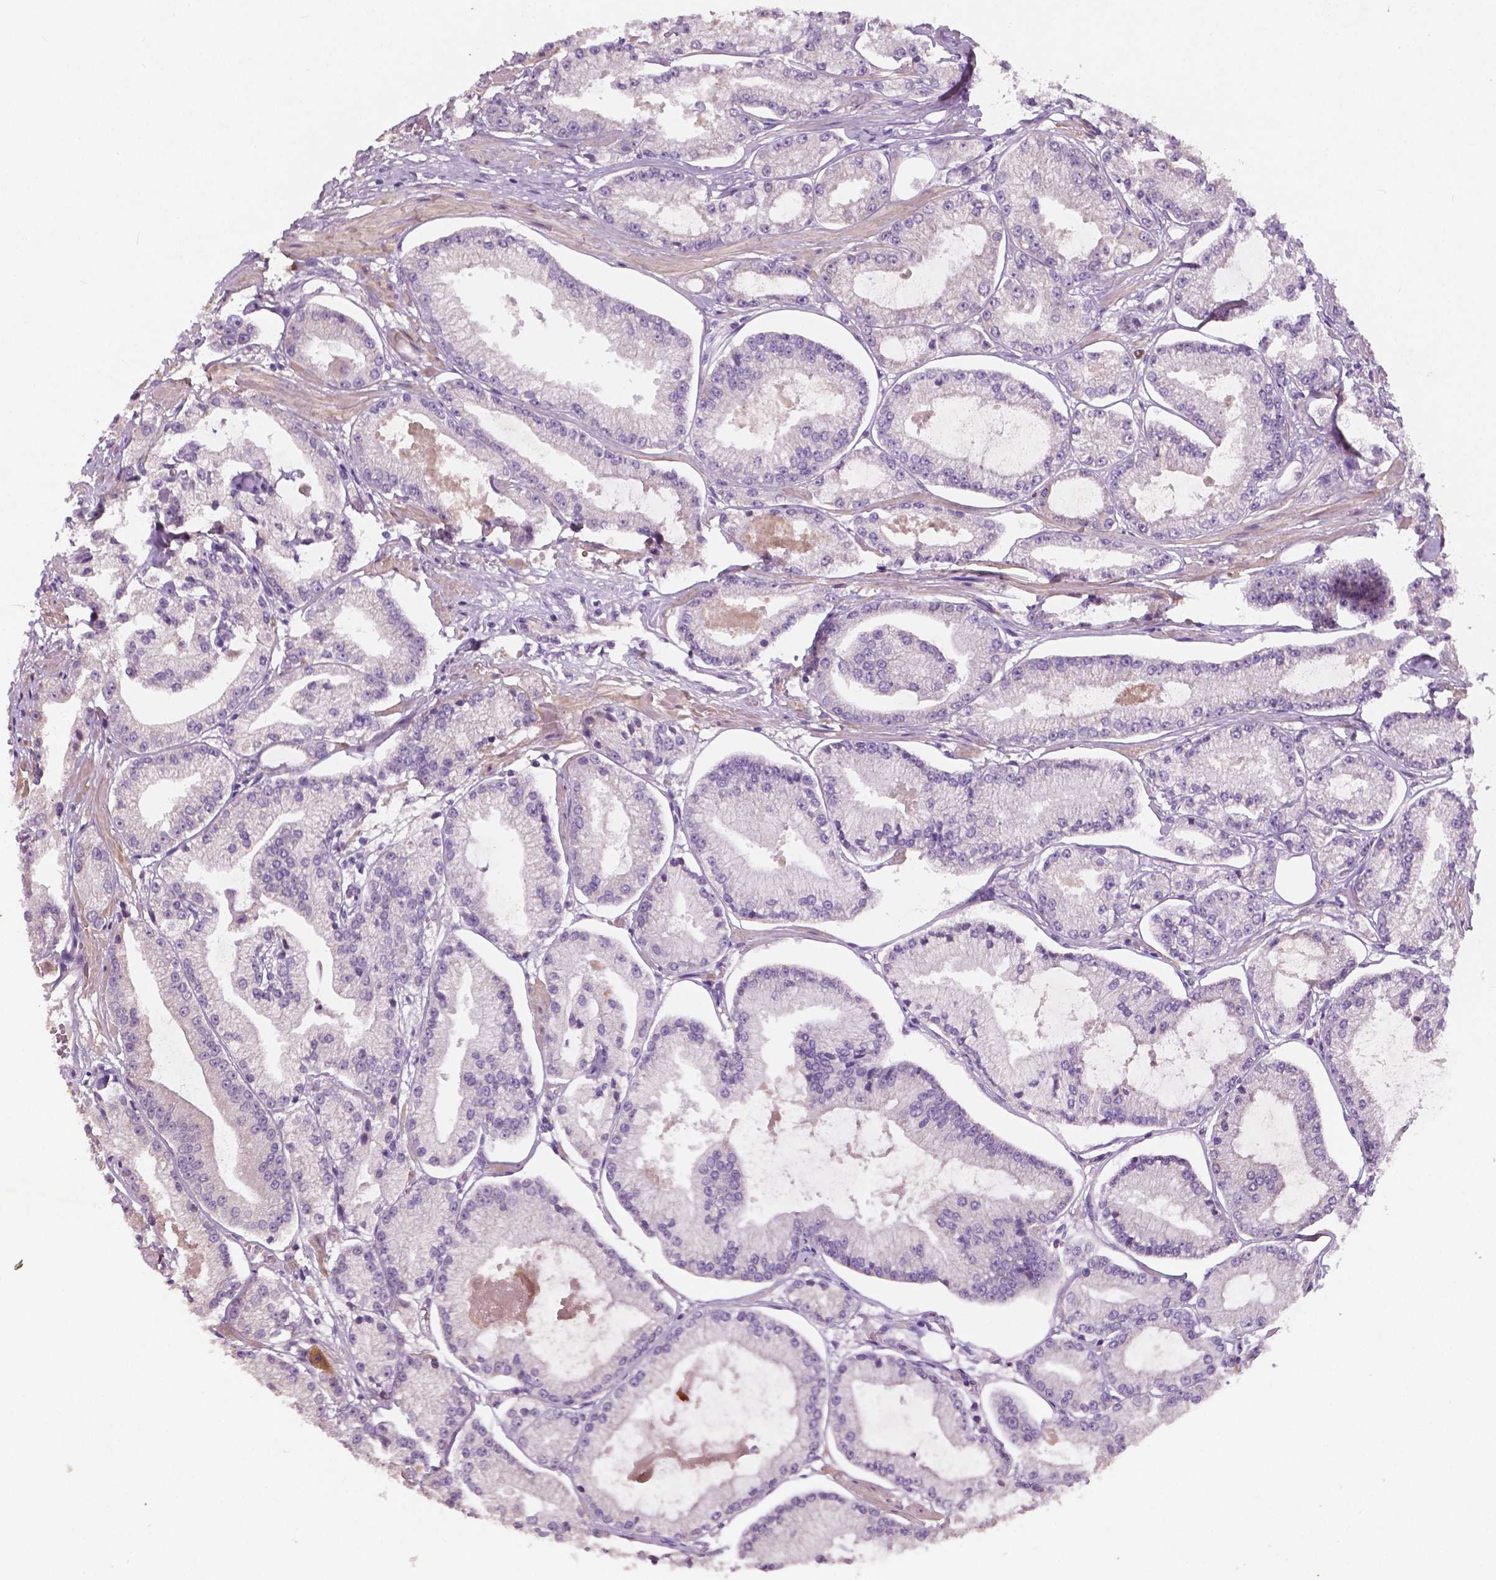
{"staining": {"intensity": "negative", "quantity": "none", "location": "none"}, "tissue": "prostate cancer", "cell_type": "Tumor cells", "image_type": "cancer", "snomed": [{"axis": "morphology", "description": "Adenocarcinoma, Low grade"}, {"axis": "topography", "description": "Prostate"}], "caption": "IHC histopathology image of prostate cancer (adenocarcinoma (low-grade)) stained for a protein (brown), which shows no staining in tumor cells.", "gene": "LSM14B", "patient": {"sex": "male", "age": 55}}